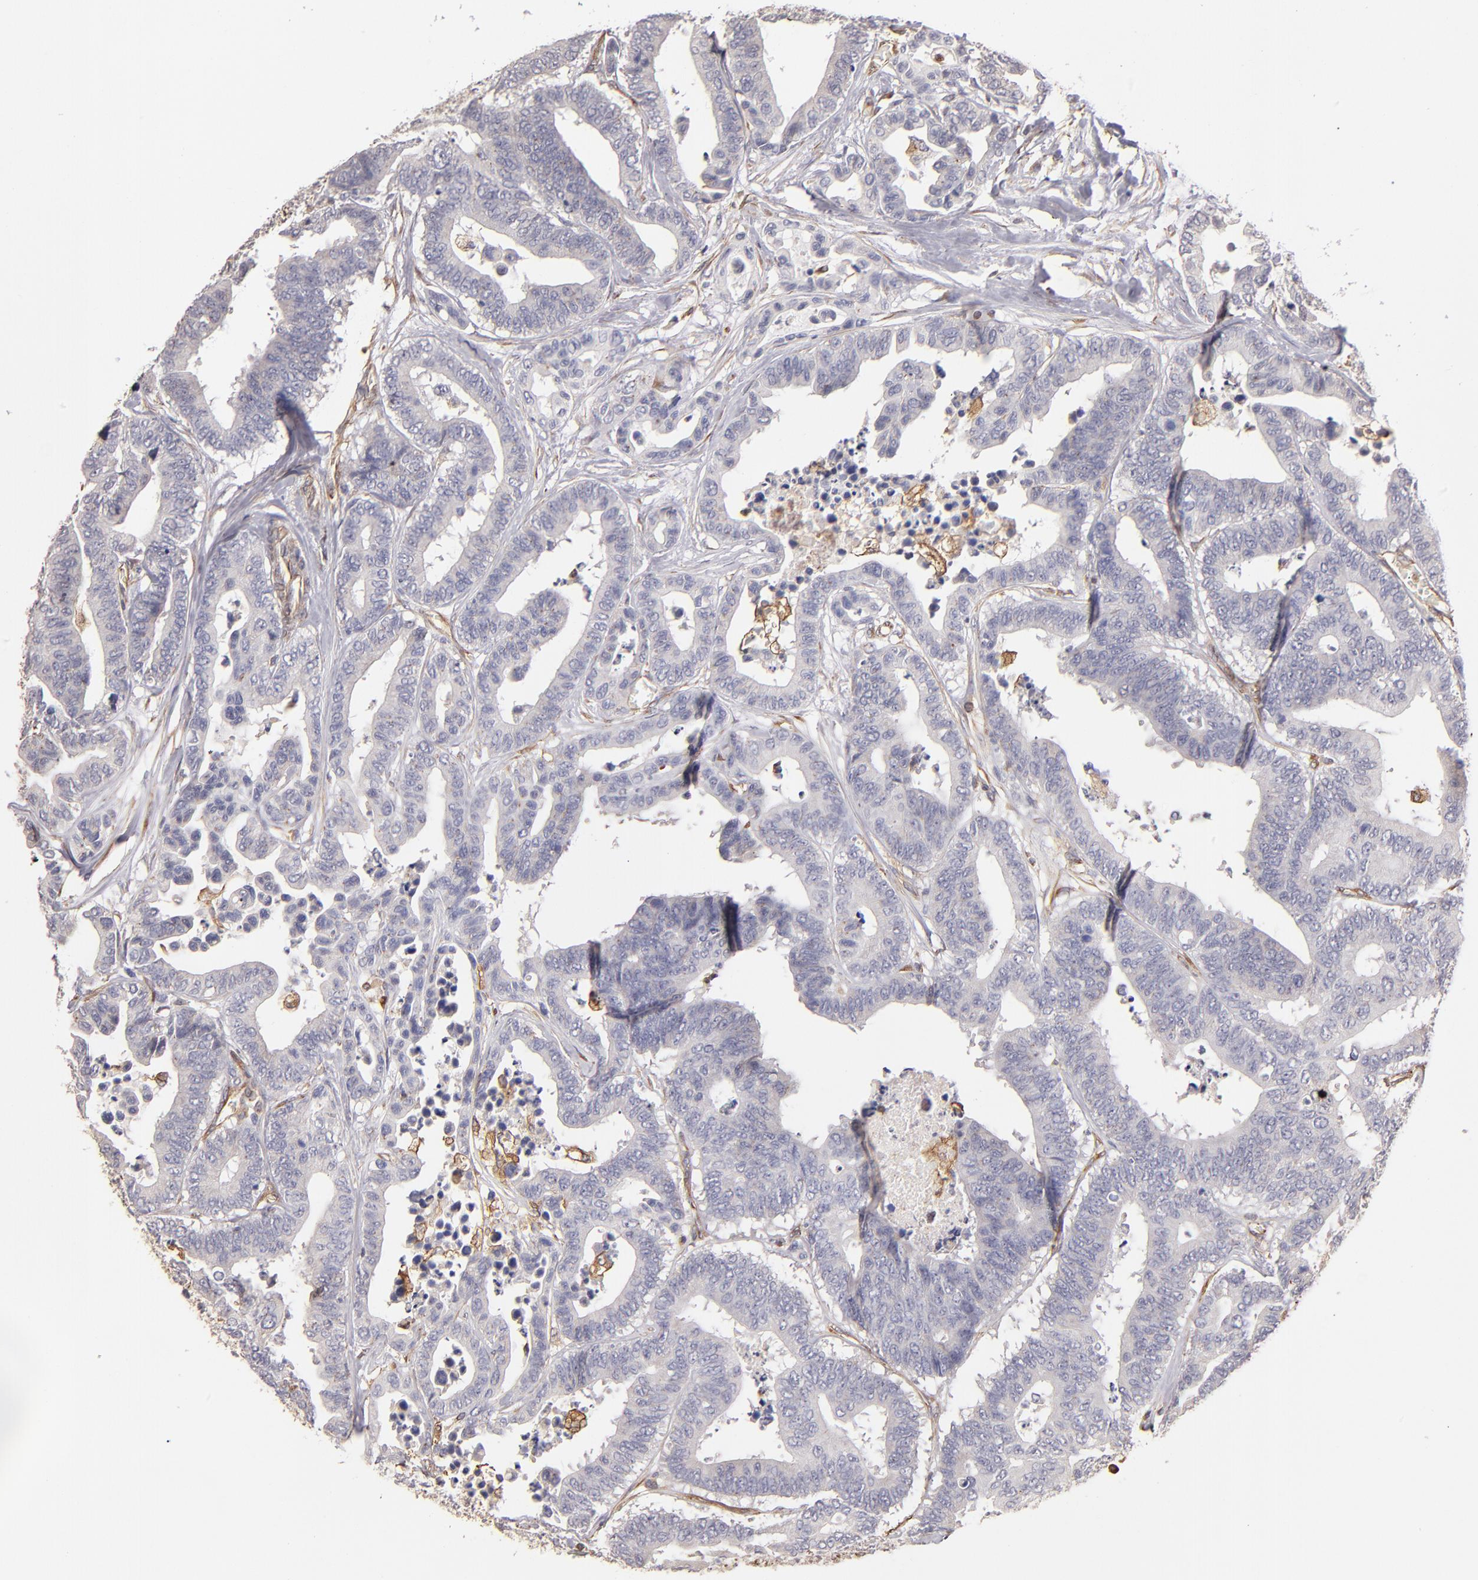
{"staining": {"intensity": "negative", "quantity": "none", "location": "none"}, "tissue": "colorectal cancer", "cell_type": "Tumor cells", "image_type": "cancer", "snomed": [{"axis": "morphology", "description": "Adenocarcinoma, NOS"}, {"axis": "topography", "description": "Colon"}], "caption": "This histopathology image is of colorectal cancer (adenocarcinoma) stained with immunohistochemistry (IHC) to label a protein in brown with the nuclei are counter-stained blue. There is no positivity in tumor cells. (DAB immunohistochemistry (IHC) with hematoxylin counter stain).", "gene": "ABCC1", "patient": {"sex": "male", "age": 82}}